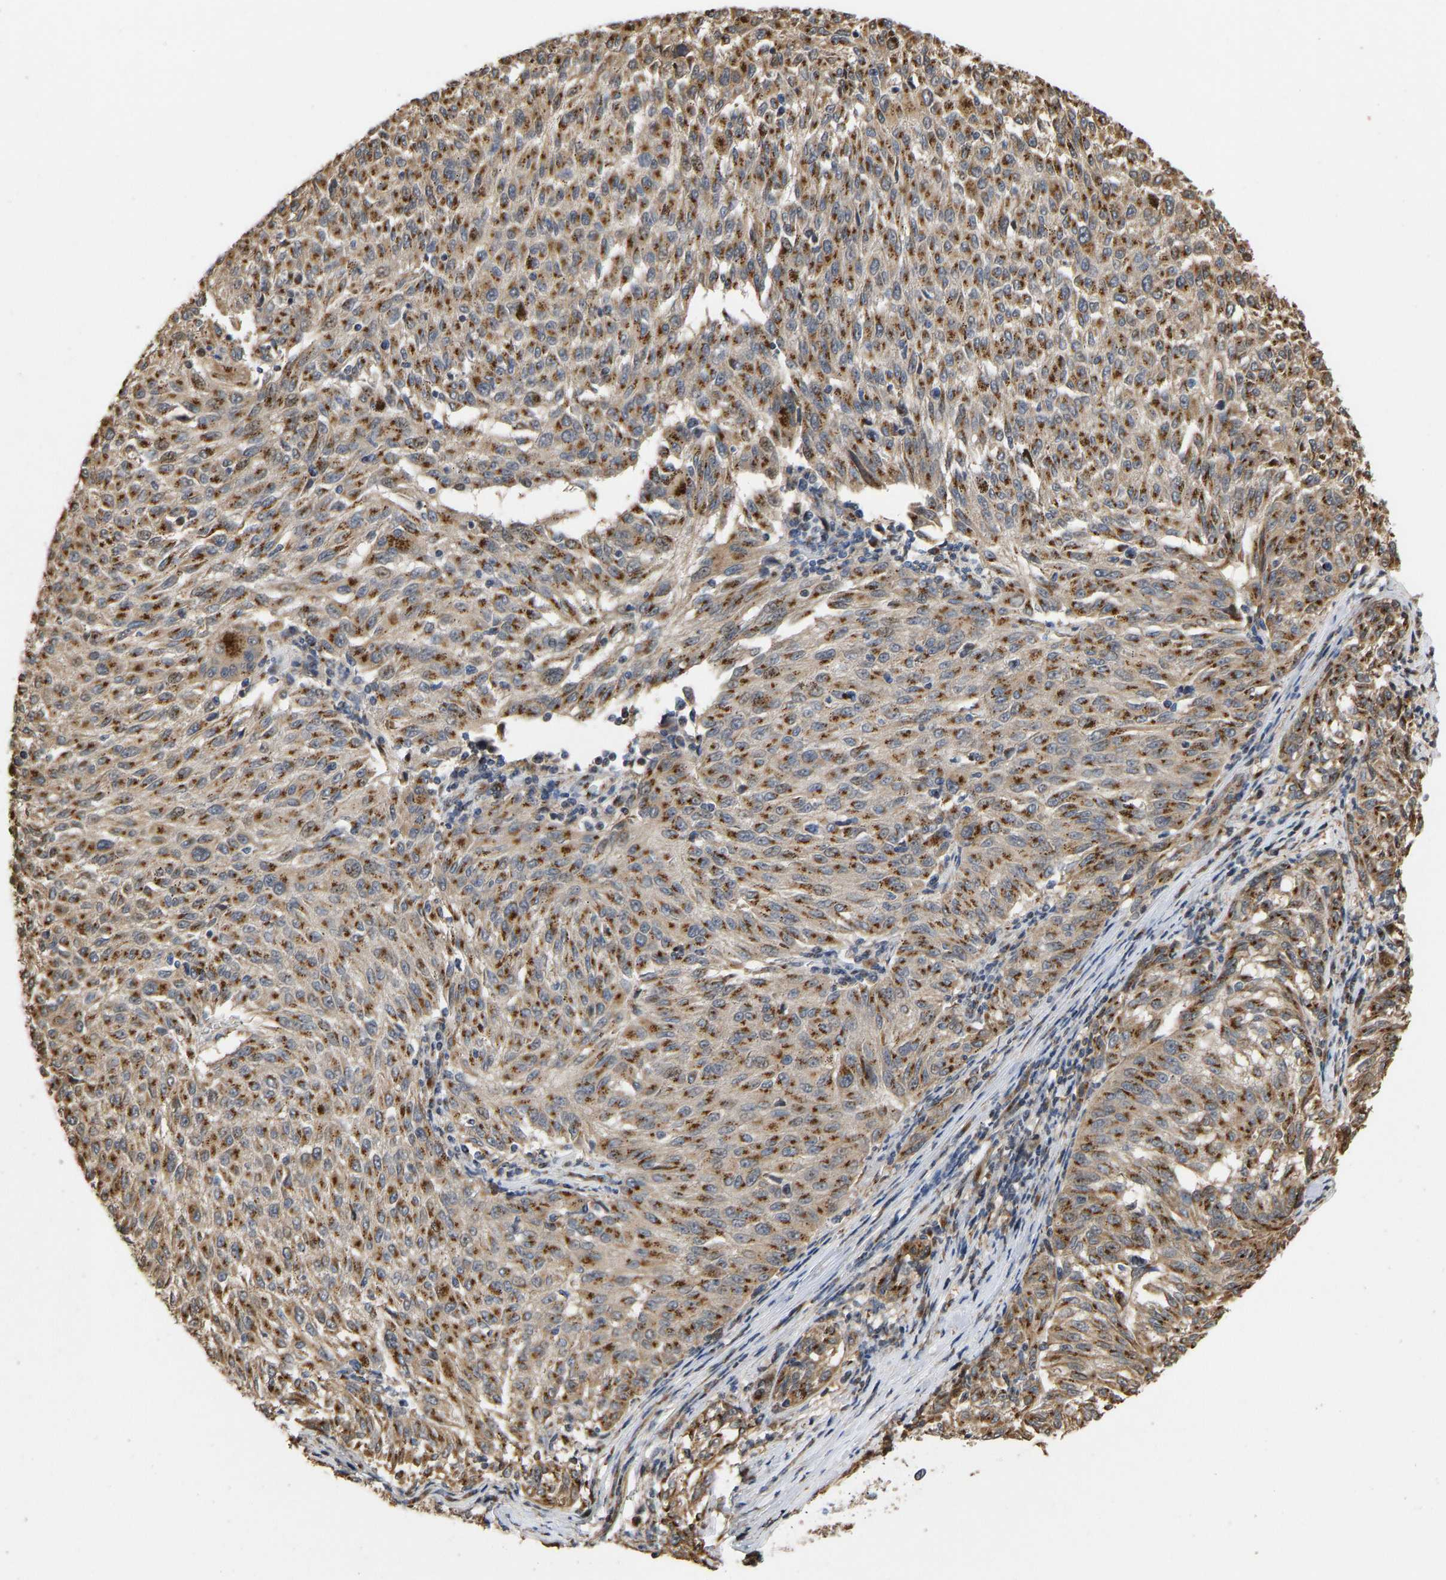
{"staining": {"intensity": "strong", "quantity": ">75%", "location": "cytoplasmic/membranous"}, "tissue": "melanoma", "cell_type": "Tumor cells", "image_type": "cancer", "snomed": [{"axis": "morphology", "description": "Malignant melanoma, NOS"}, {"axis": "topography", "description": "Skin"}], "caption": "Strong cytoplasmic/membranous expression for a protein is identified in about >75% of tumor cells of malignant melanoma using IHC.", "gene": "YIPF4", "patient": {"sex": "female", "age": 72}}